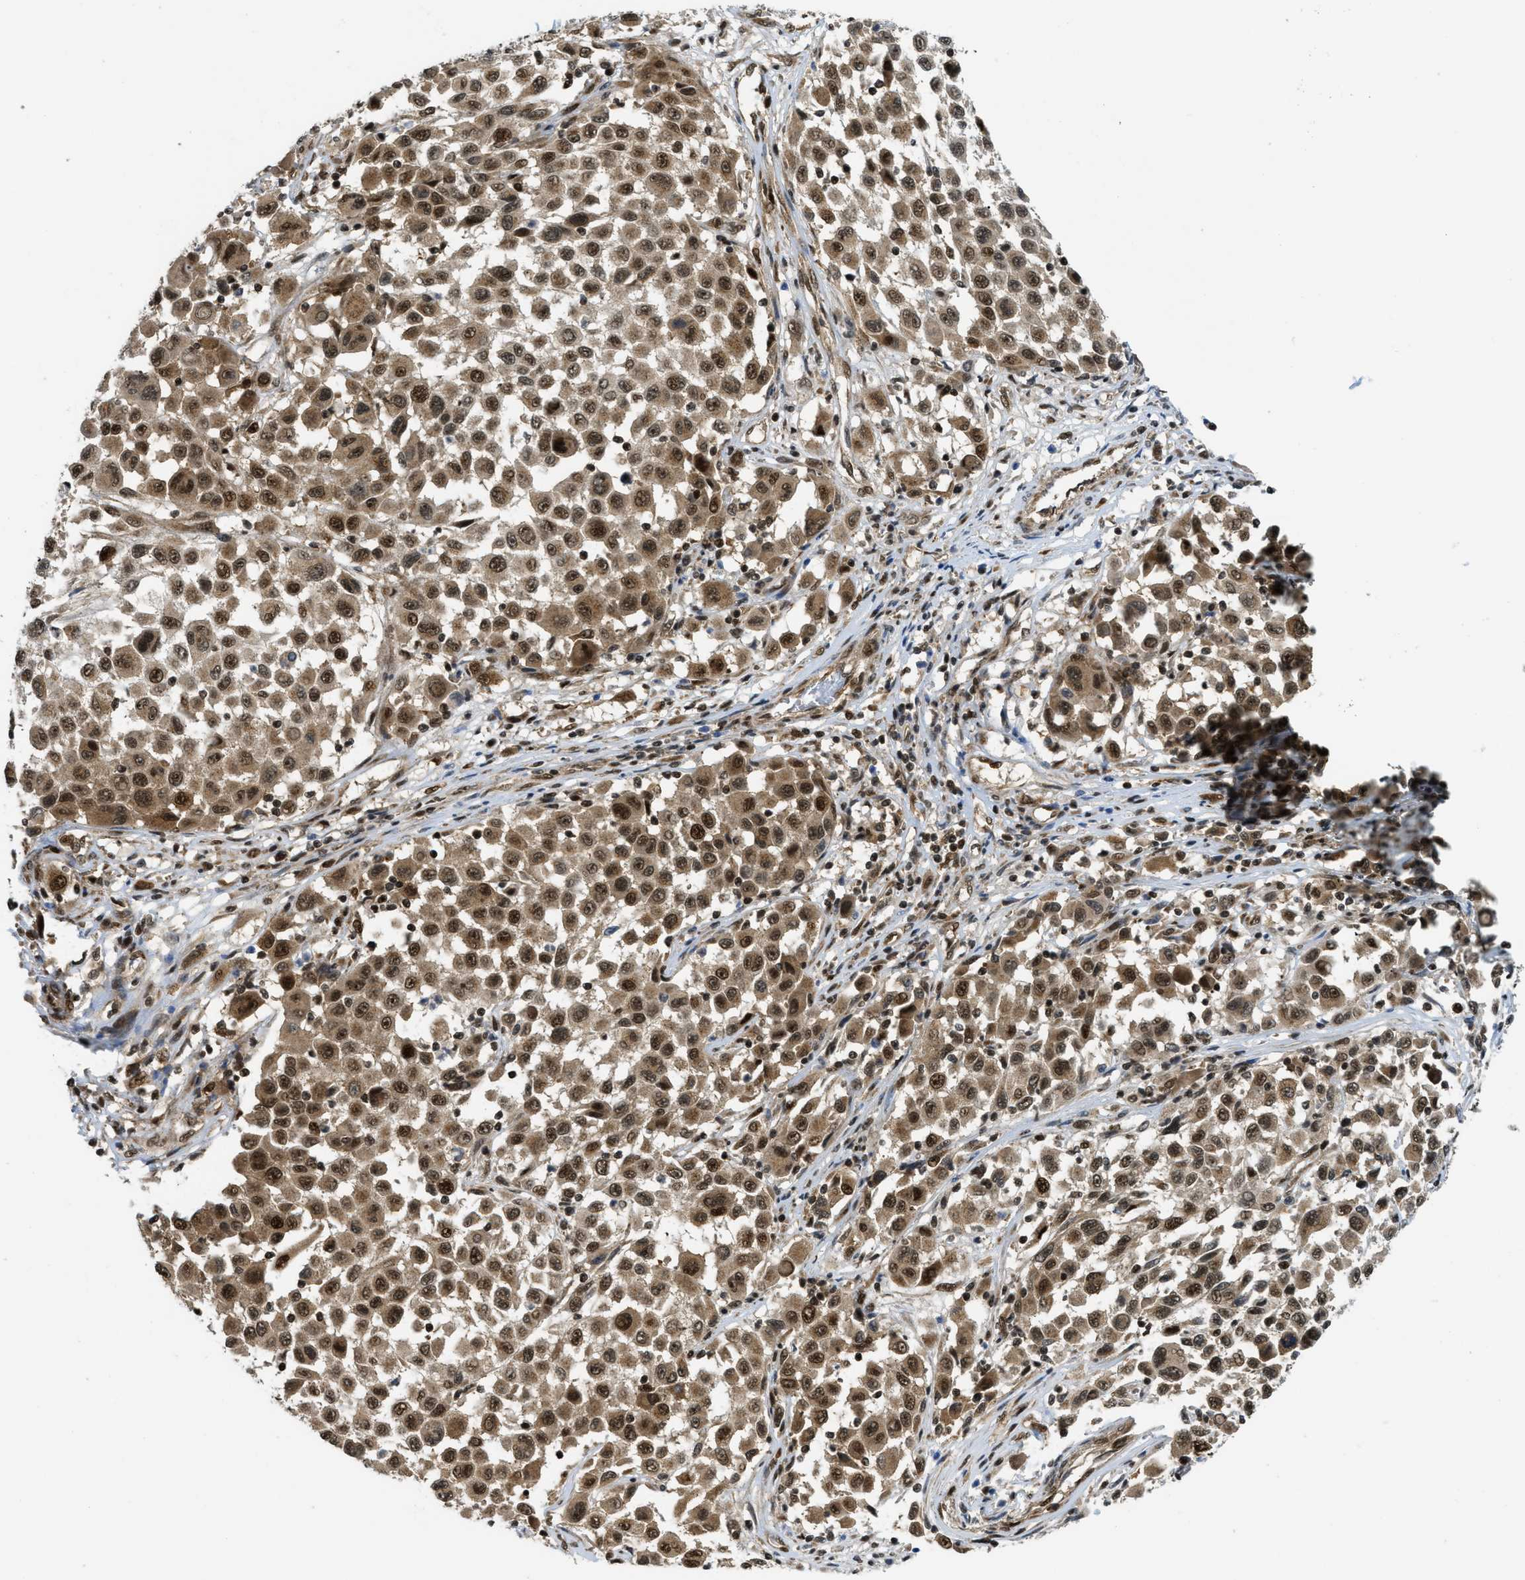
{"staining": {"intensity": "moderate", "quantity": ">75%", "location": "cytoplasmic/membranous,nuclear"}, "tissue": "melanoma", "cell_type": "Tumor cells", "image_type": "cancer", "snomed": [{"axis": "morphology", "description": "Malignant melanoma, Metastatic site"}, {"axis": "topography", "description": "Lymph node"}], "caption": "Protein staining of malignant melanoma (metastatic site) tissue shows moderate cytoplasmic/membranous and nuclear expression in about >75% of tumor cells.", "gene": "TACC1", "patient": {"sex": "male", "age": 61}}